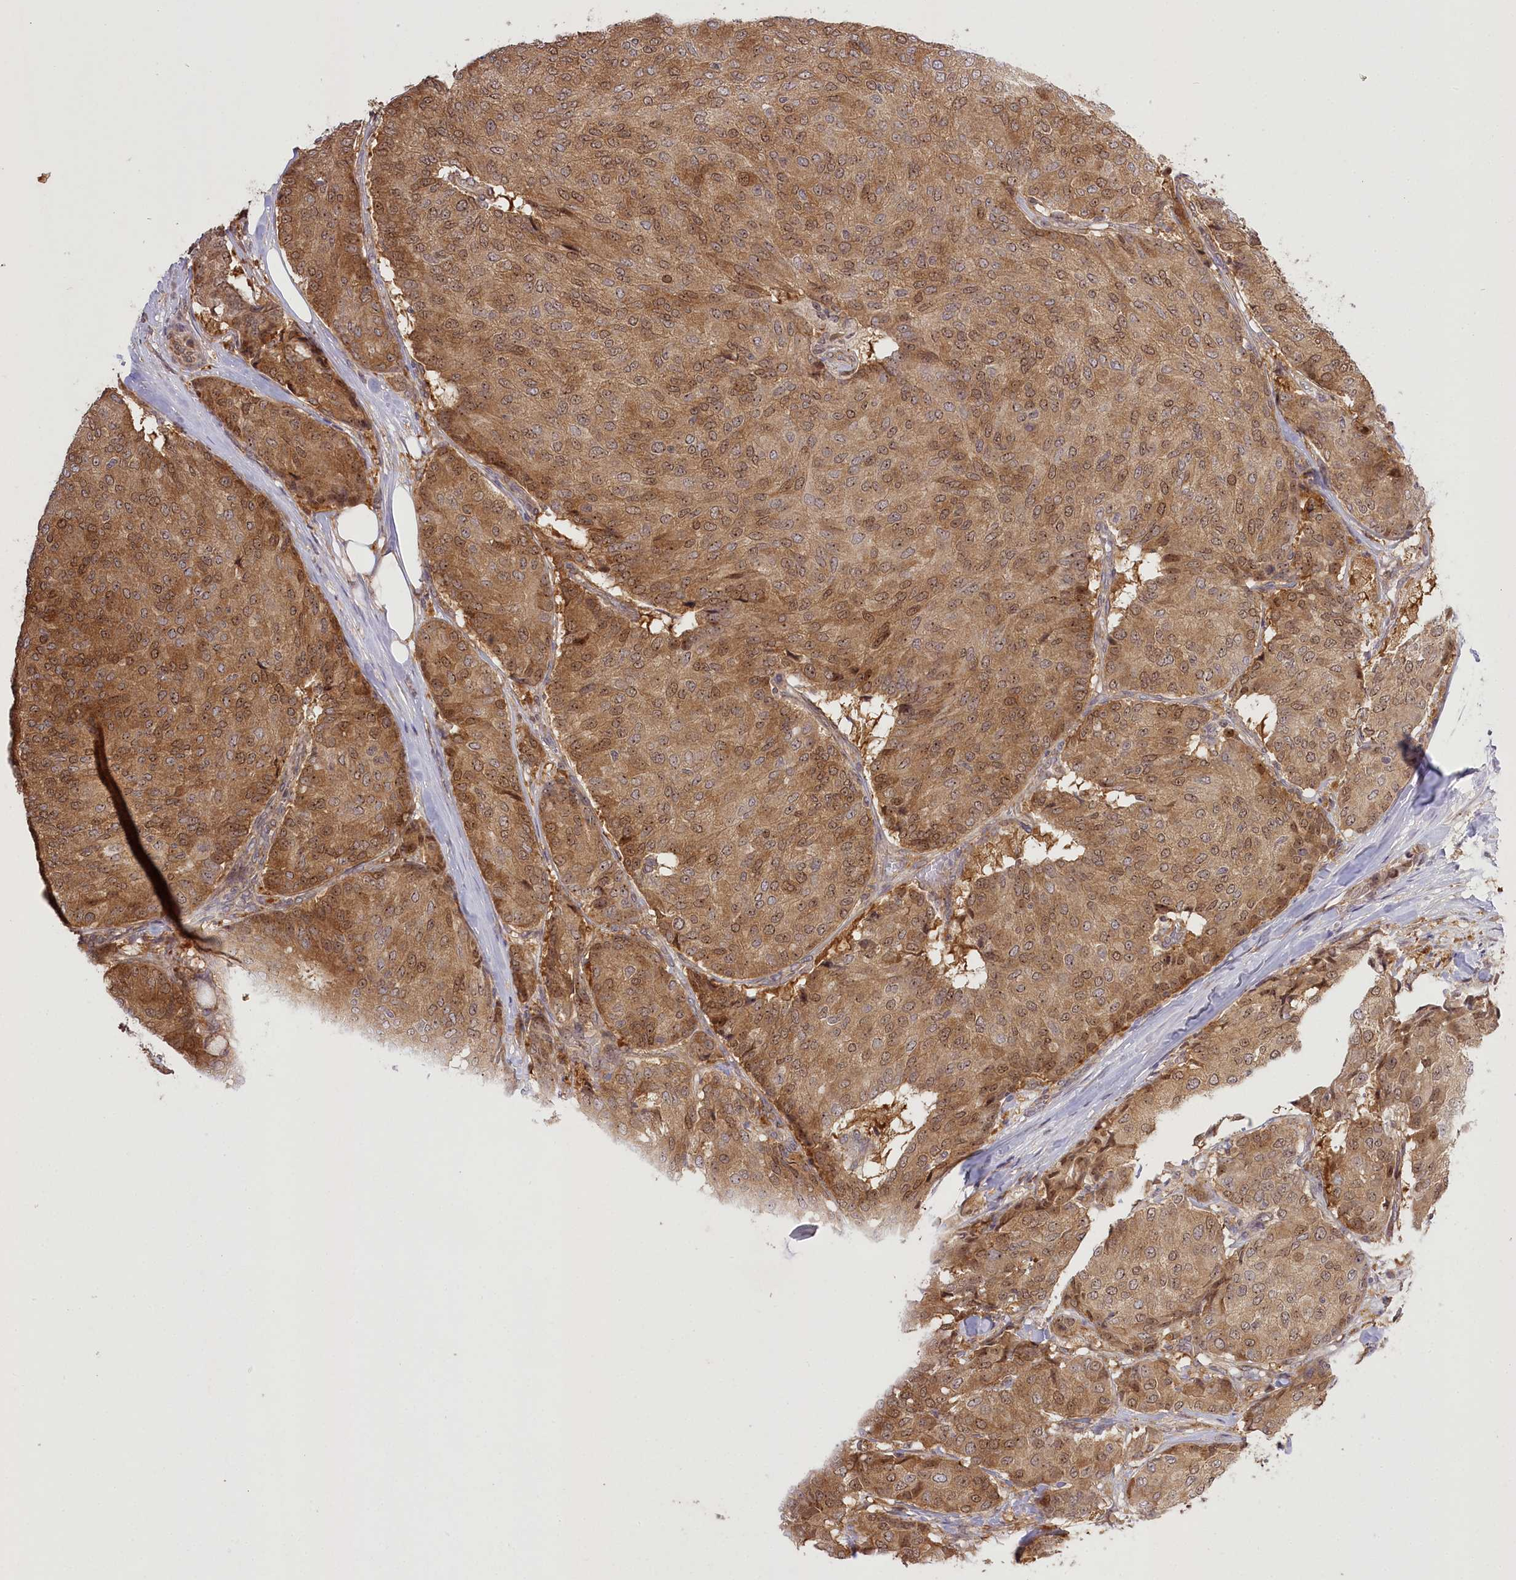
{"staining": {"intensity": "moderate", "quantity": ">75%", "location": "cytoplasmic/membranous,nuclear"}, "tissue": "breast cancer", "cell_type": "Tumor cells", "image_type": "cancer", "snomed": [{"axis": "morphology", "description": "Duct carcinoma"}, {"axis": "topography", "description": "Breast"}], "caption": "Moderate cytoplasmic/membranous and nuclear protein staining is seen in approximately >75% of tumor cells in breast intraductal carcinoma.", "gene": "SERGEF", "patient": {"sex": "female", "age": 75}}